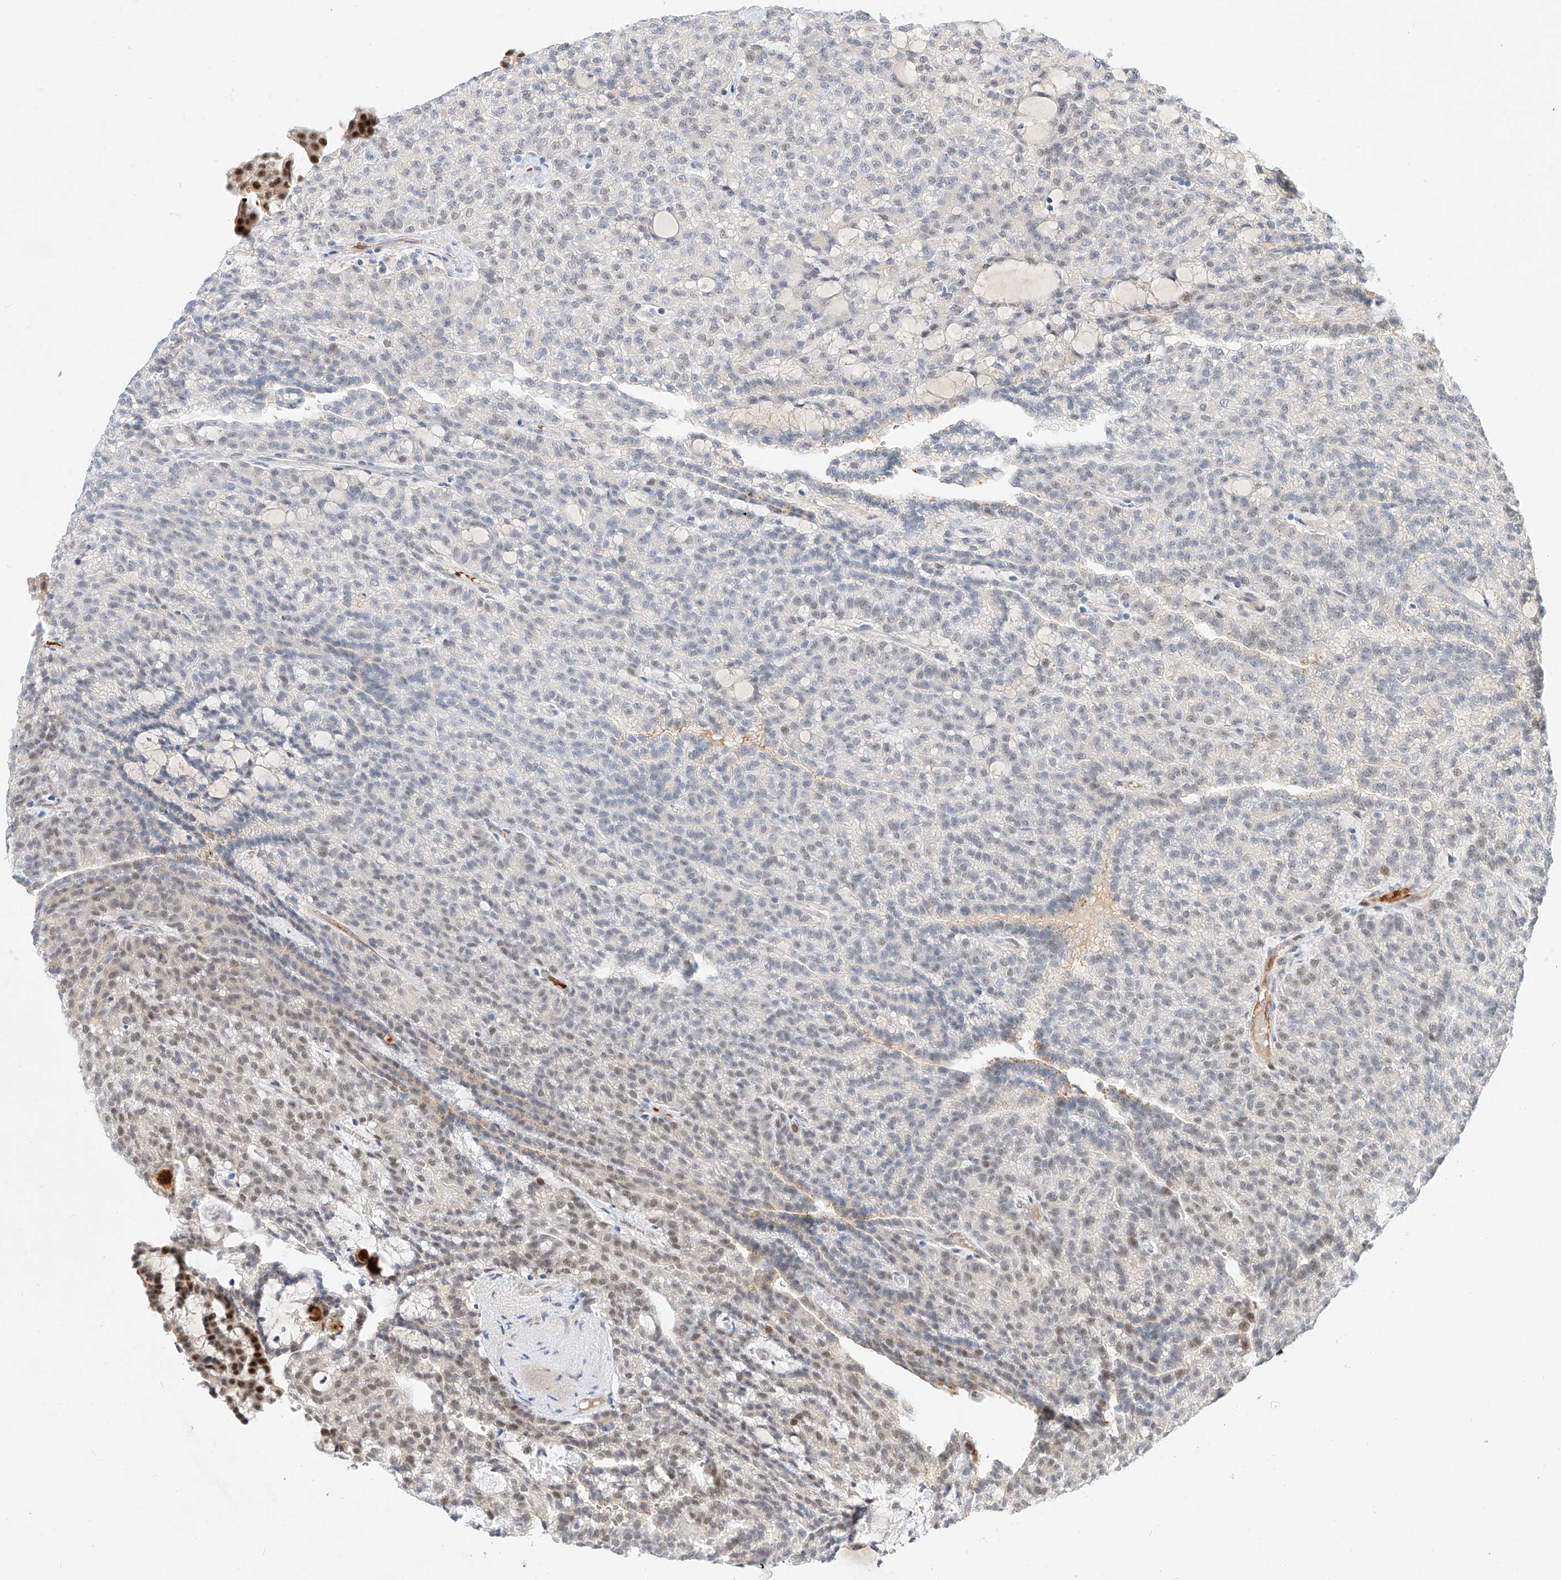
{"staining": {"intensity": "moderate", "quantity": "25%-75%", "location": "nuclear"}, "tissue": "renal cancer", "cell_type": "Tumor cells", "image_type": "cancer", "snomed": [{"axis": "morphology", "description": "Adenocarcinoma, NOS"}, {"axis": "topography", "description": "Kidney"}], "caption": "Renal cancer stained with immunohistochemistry reveals moderate nuclear expression in about 25%-75% of tumor cells. (IHC, brightfield microscopy, high magnification).", "gene": "CBX8", "patient": {"sex": "male", "age": 63}}